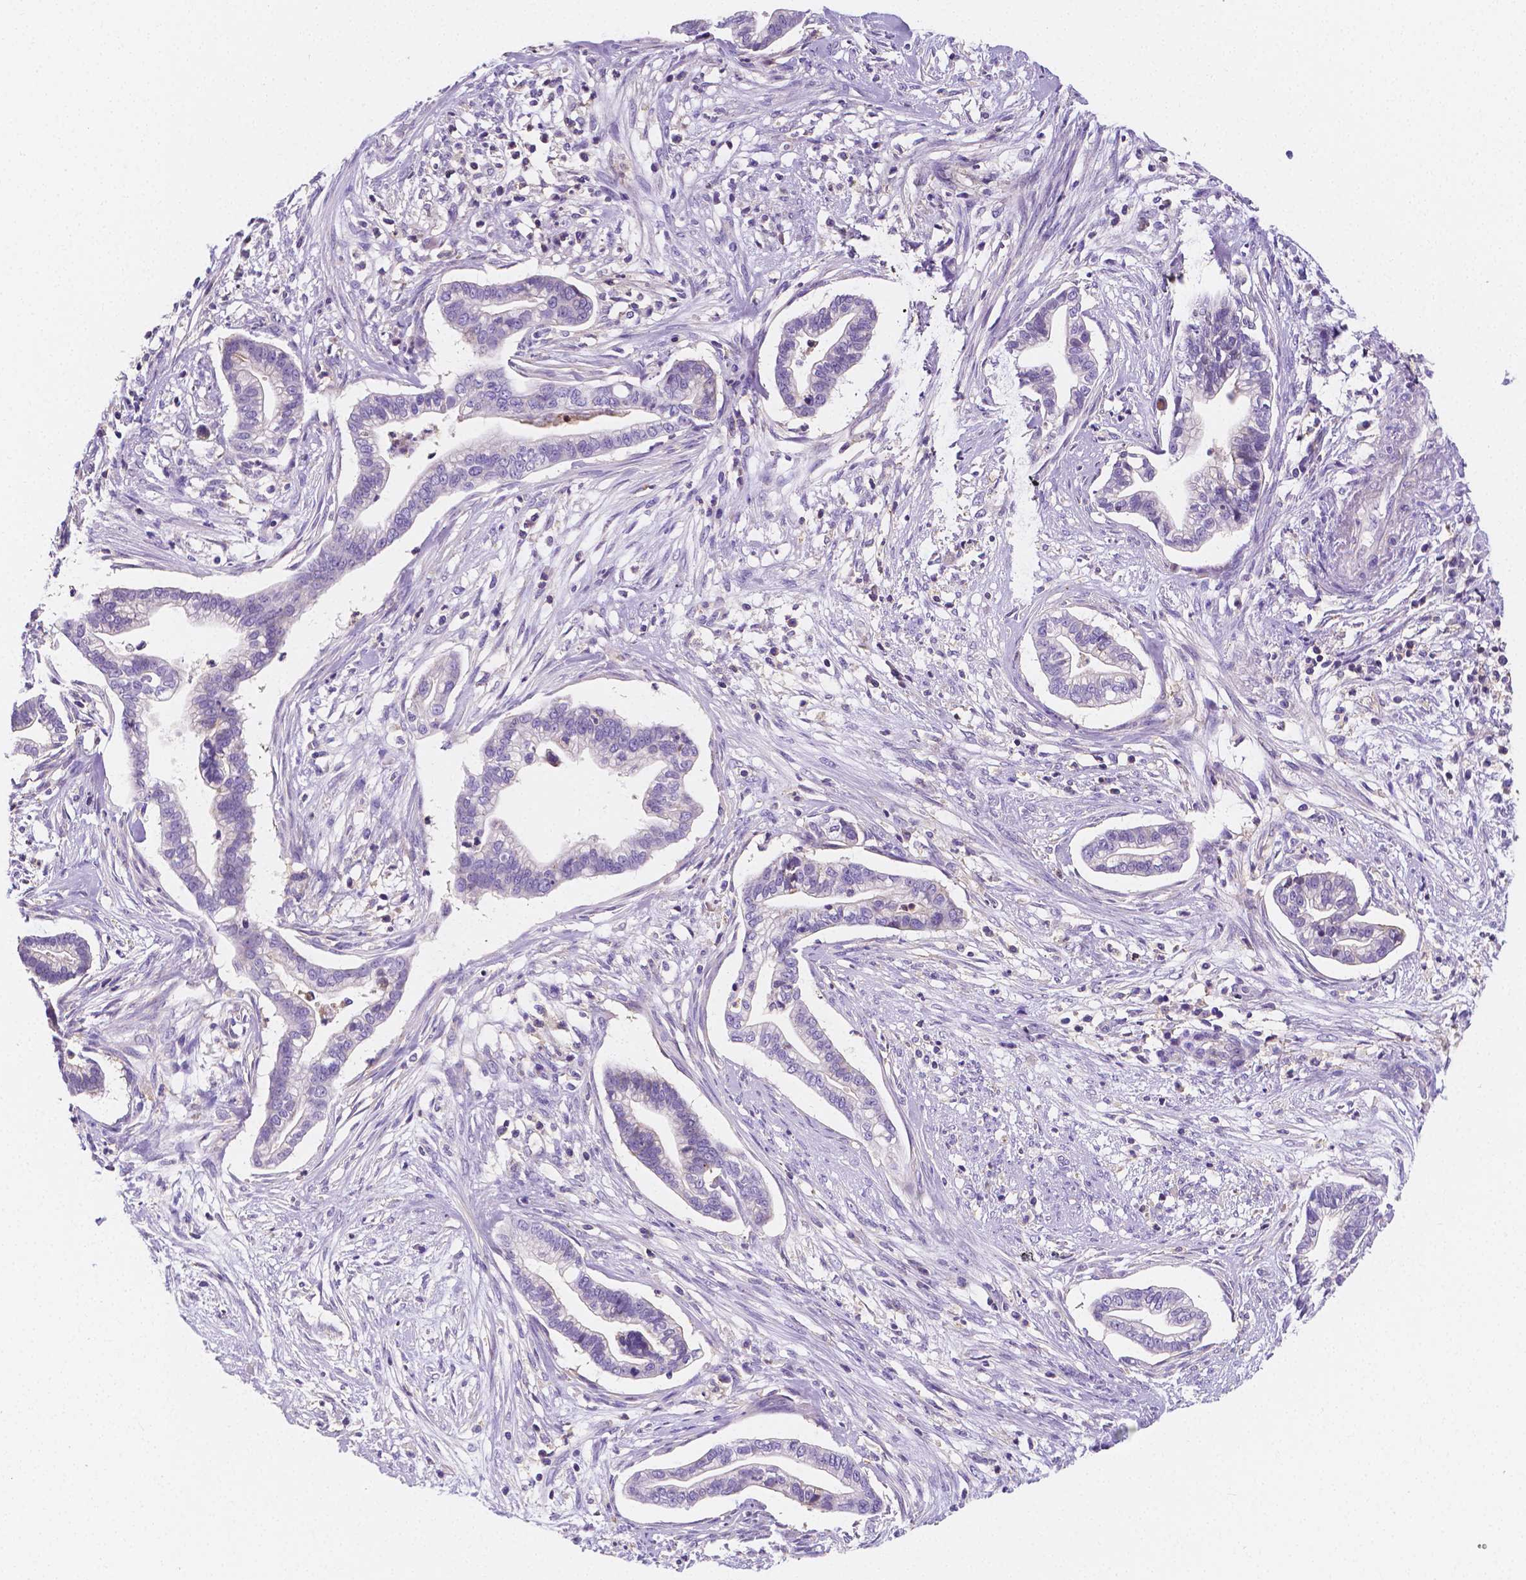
{"staining": {"intensity": "negative", "quantity": "none", "location": "none"}, "tissue": "cervical cancer", "cell_type": "Tumor cells", "image_type": "cancer", "snomed": [{"axis": "morphology", "description": "Adenocarcinoma, NOS"}, {"axis": "topography", "description": "Cervix"}], "caption": "IHC image of neoplastic tissue: cervical cancer stained with DAB (3,3'-diaminobenzidine) exhibits no significant protein expression in tumor cells.", "gene": "GABRD", "patient": {"sex": "female", "age": 62}}